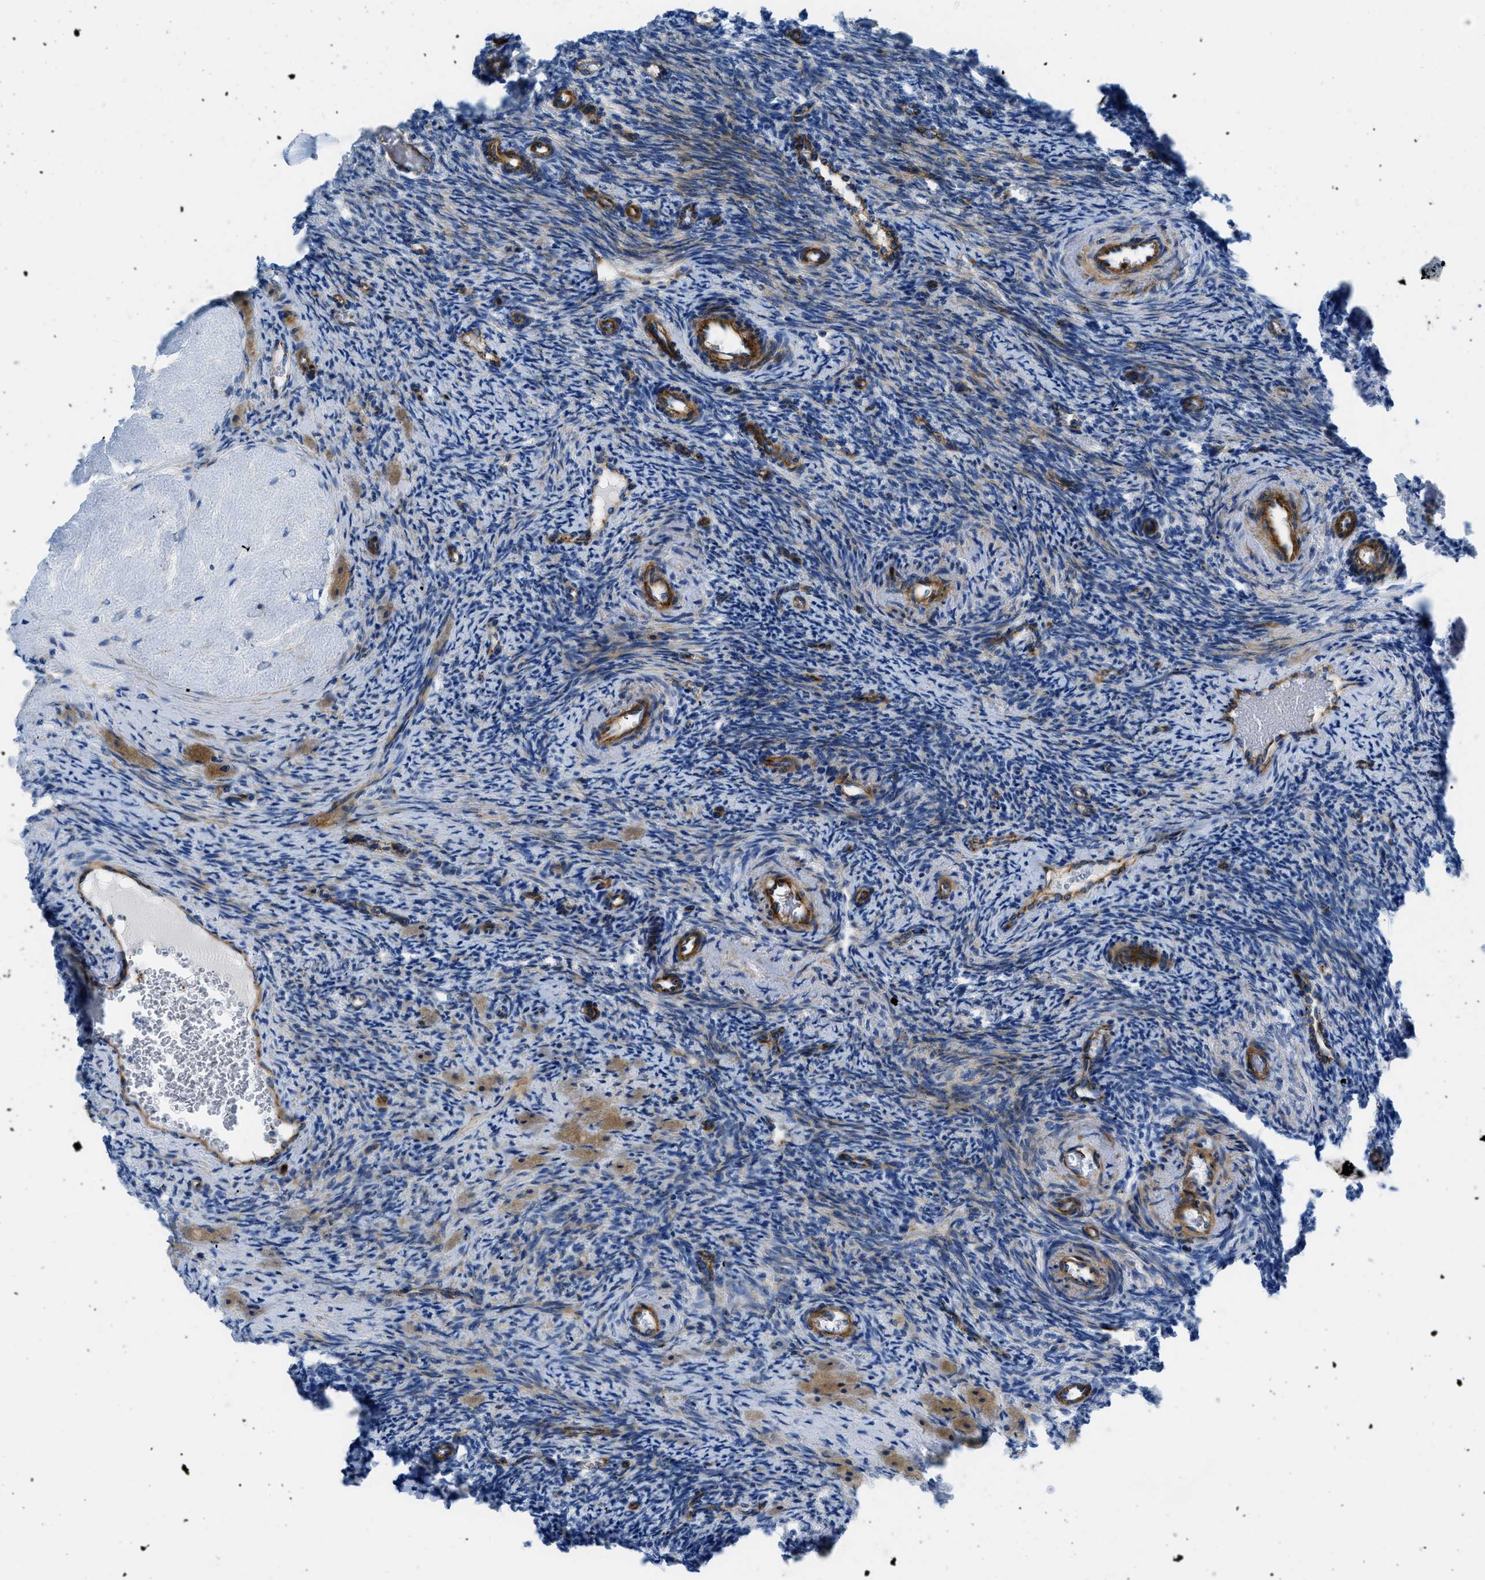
{"staining": {"intensity": "strong", "quantity": ">75%", "location": "cytoplasmic/membranous"}, "tissue": "ovary", "cell_type": "Follicle cells", "image_type": "normal", "snomed": [{"axis": "morphology", "description": "Normal tissue, NOS"}, {"axis": "topography", "description": "Ovary"}], "caption": "Ovary stained with immunohistochemistry (IHC) shows strong cytoplasmic/membranous positivity in approximately >75% of follicle cells. (IHC, brightfield microscopy, high magnification).", "gene": "CUTA", "patient": {"sex": "female", "age": 41}}